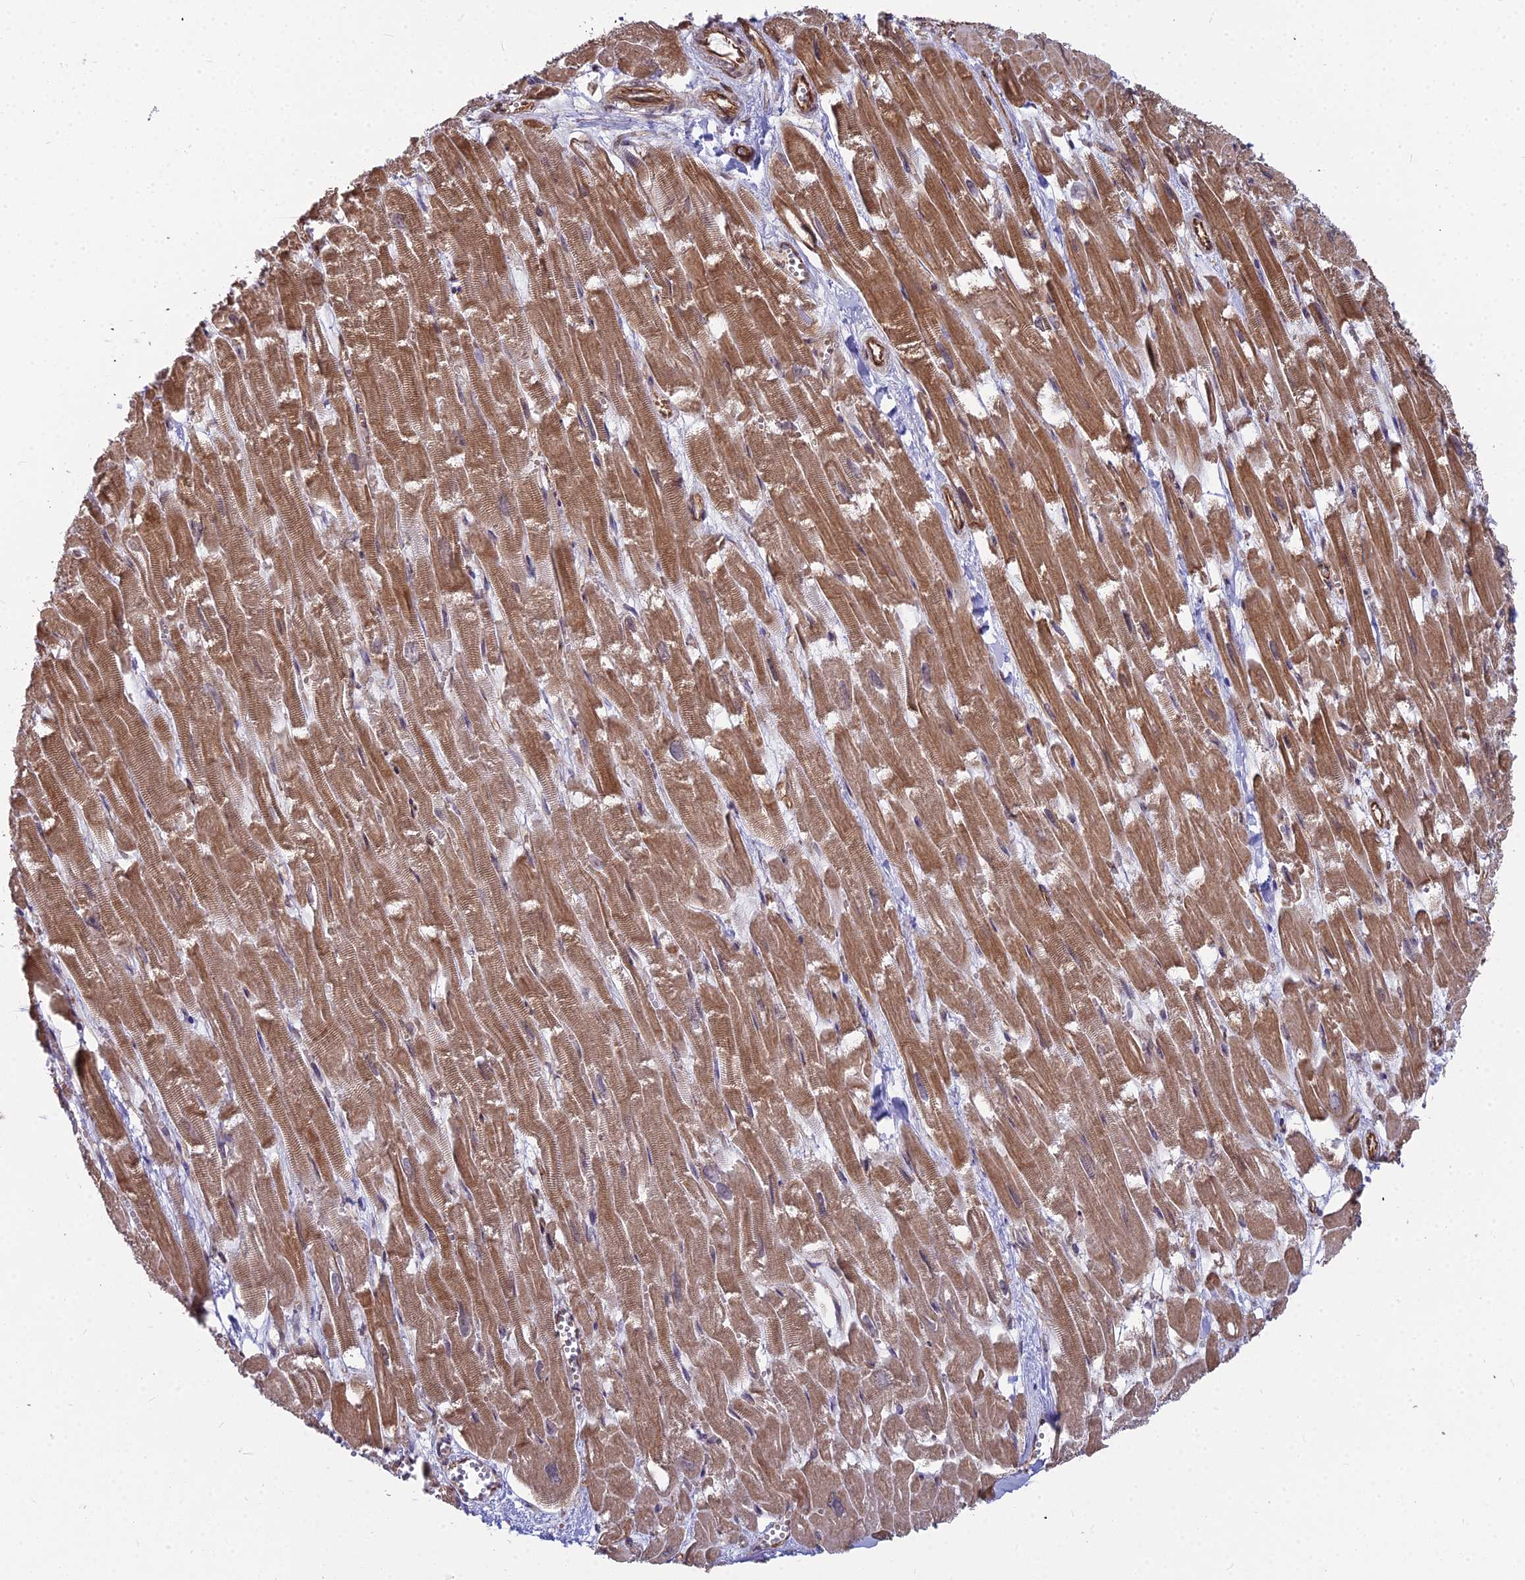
{"staining": {"intensity": "moderate", "quantity": ">75%", "location": "cytoplasmic/membranous"}, "tissue": "heart muscle", "cell_type": "Cardiomyocytes", "image_type": "normal", "snomed": [{"axis": "morphology", "description": "Normal tissue, NOS"}, {"axis": "topography", "description": "Heart"}], "caption": "Immunohistochemistry micrograph of unremarkable human heart muscle stained for a protein (brown), which displays medium levels of moderate cytoplasmic/membranous expression in approximately >75% of cardiomyocytes.", "gene": "YJU2", "patient": {"sex": "male", "age": 54}}